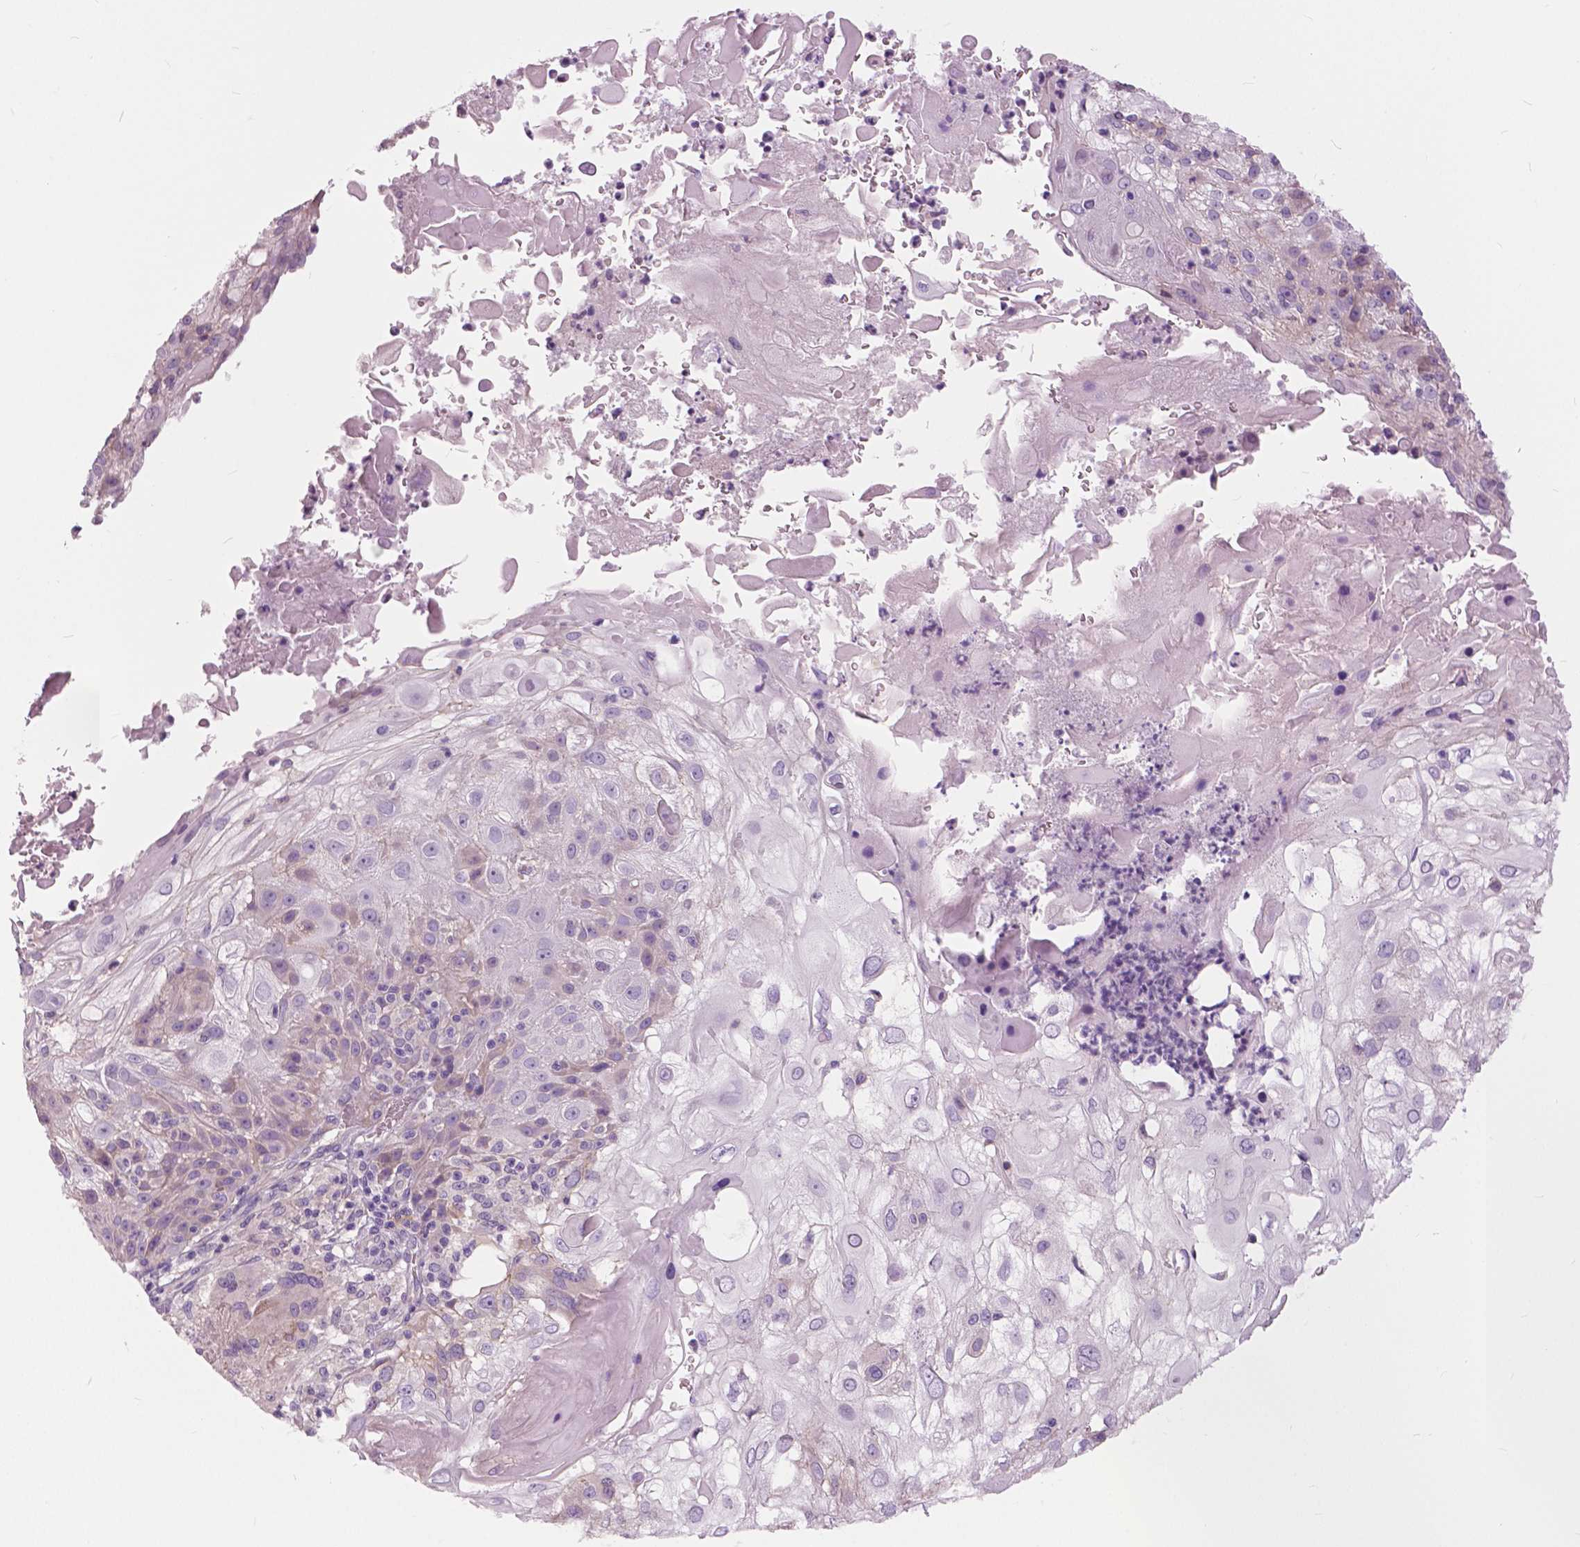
{"staining": {"intensity": "negative", "quantity": "none", "location": "none"}, "tissue": "skin cancer", "cell_type": "Tumor cells", "image_type": "cancer", "snomed": [{"axis": "morphology", "description": "Normal tissue, NOS"}, {"axis": "morphology", "description": "Squamous cell carcinoma, NOS"}, {"axis": "topography", "description": "Skin"}], "caption": "The IHC photomicrograph has no significant staining in tumor cells of skin squamous cell carcinoma tissue.", "gene": "SERPINI1", "patient": {"sex": "female", "age": 83}}